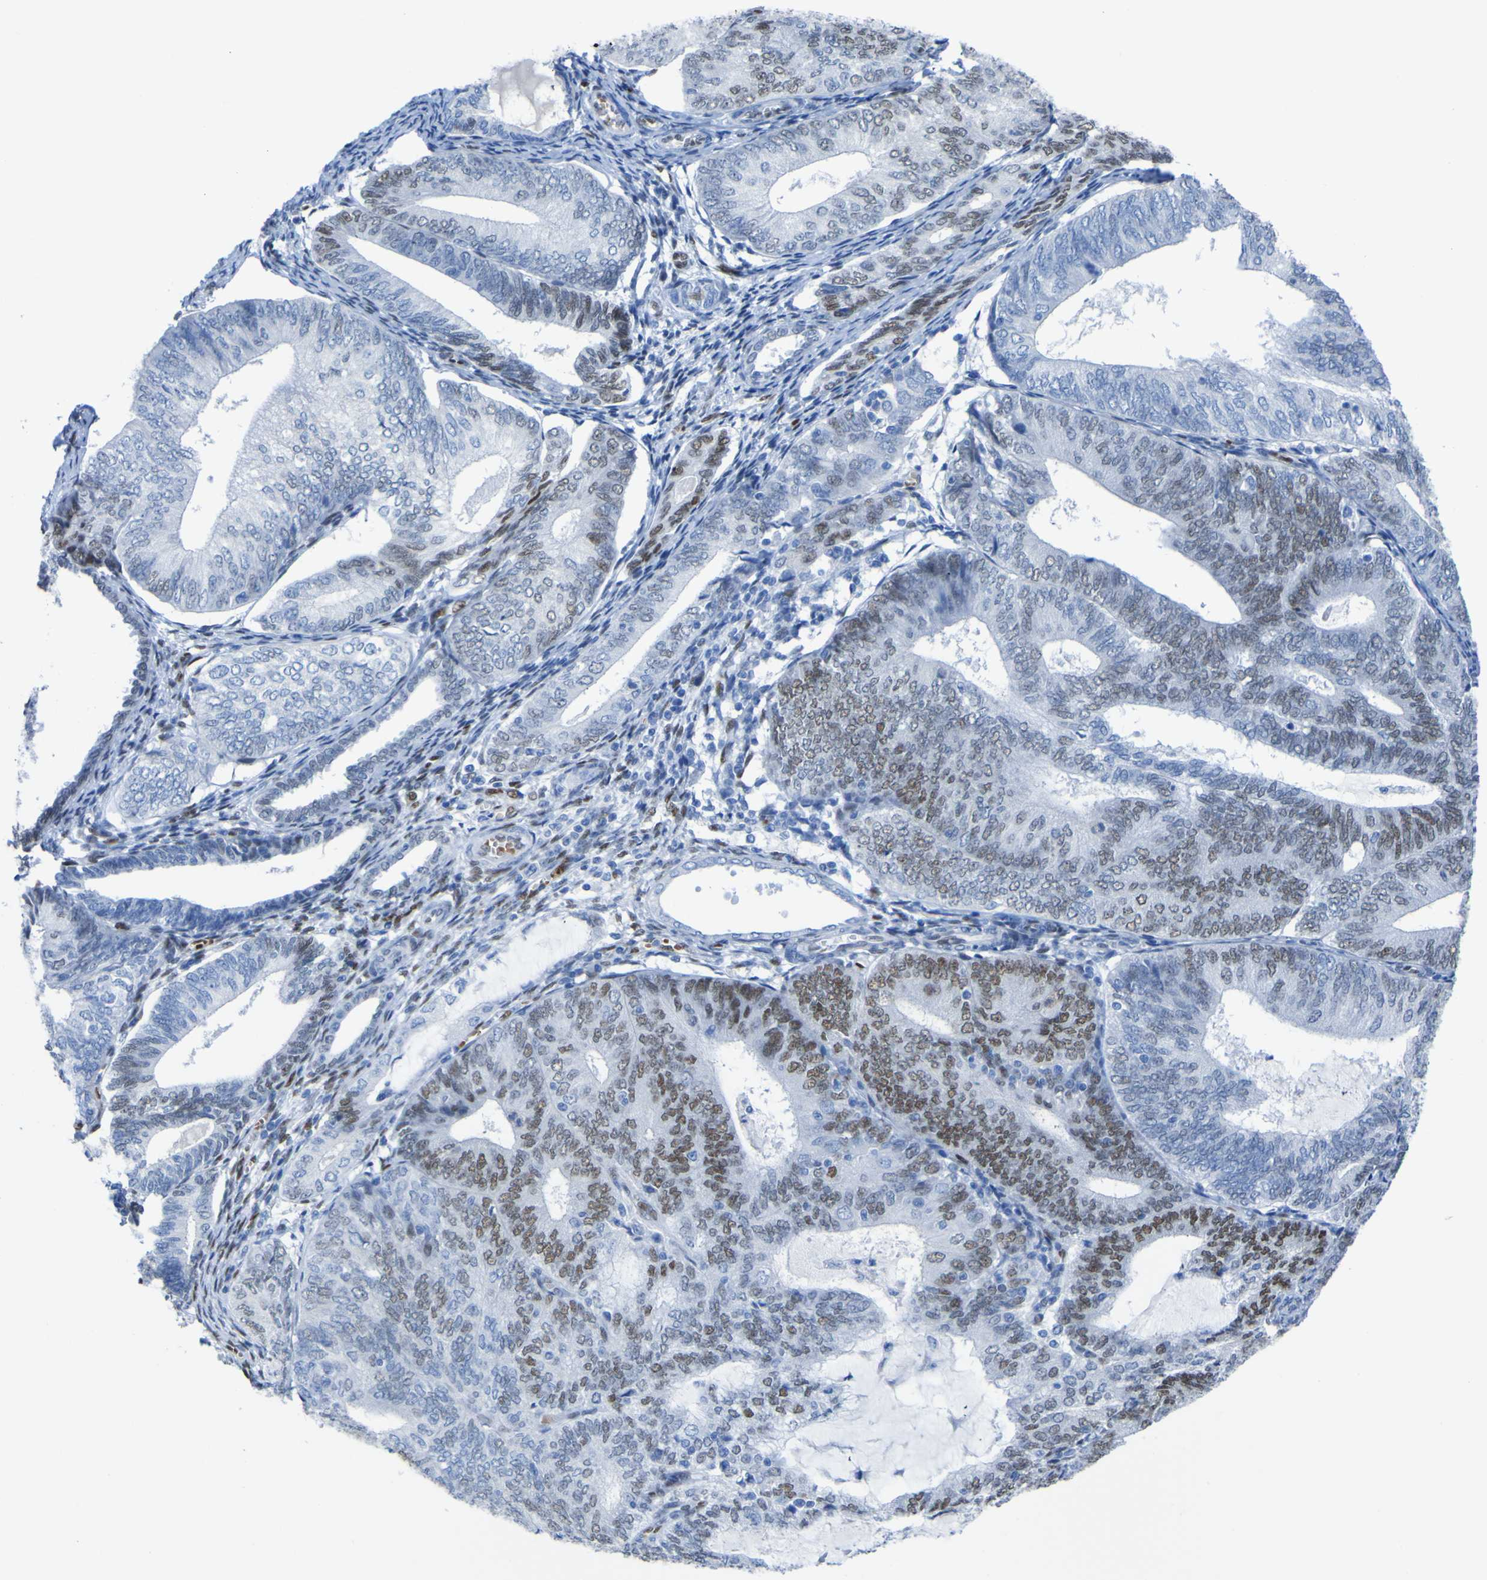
{"staining": {"intensity": "strong", "quantity": "25%-75%", "location": "nuclear"}, "tissue": "endometrial cancer", "cell_type": "Tumor cells", "image_type": "cancer", "snomed": [{"axis": "morphology", "description": "Adenocarcinoma, NOS"}, {"axis": "topography", "description": "Endometrium"}], "caption": "Protein expression analysis of endometrial cancer shows strong nuclear staining in about 25%-75% of tumor cells. The protein of interest is shown in brown color, while the nuclei are stained blue.", "gene": "DACH1", "patient": {"sex": "female", "age": 81}}